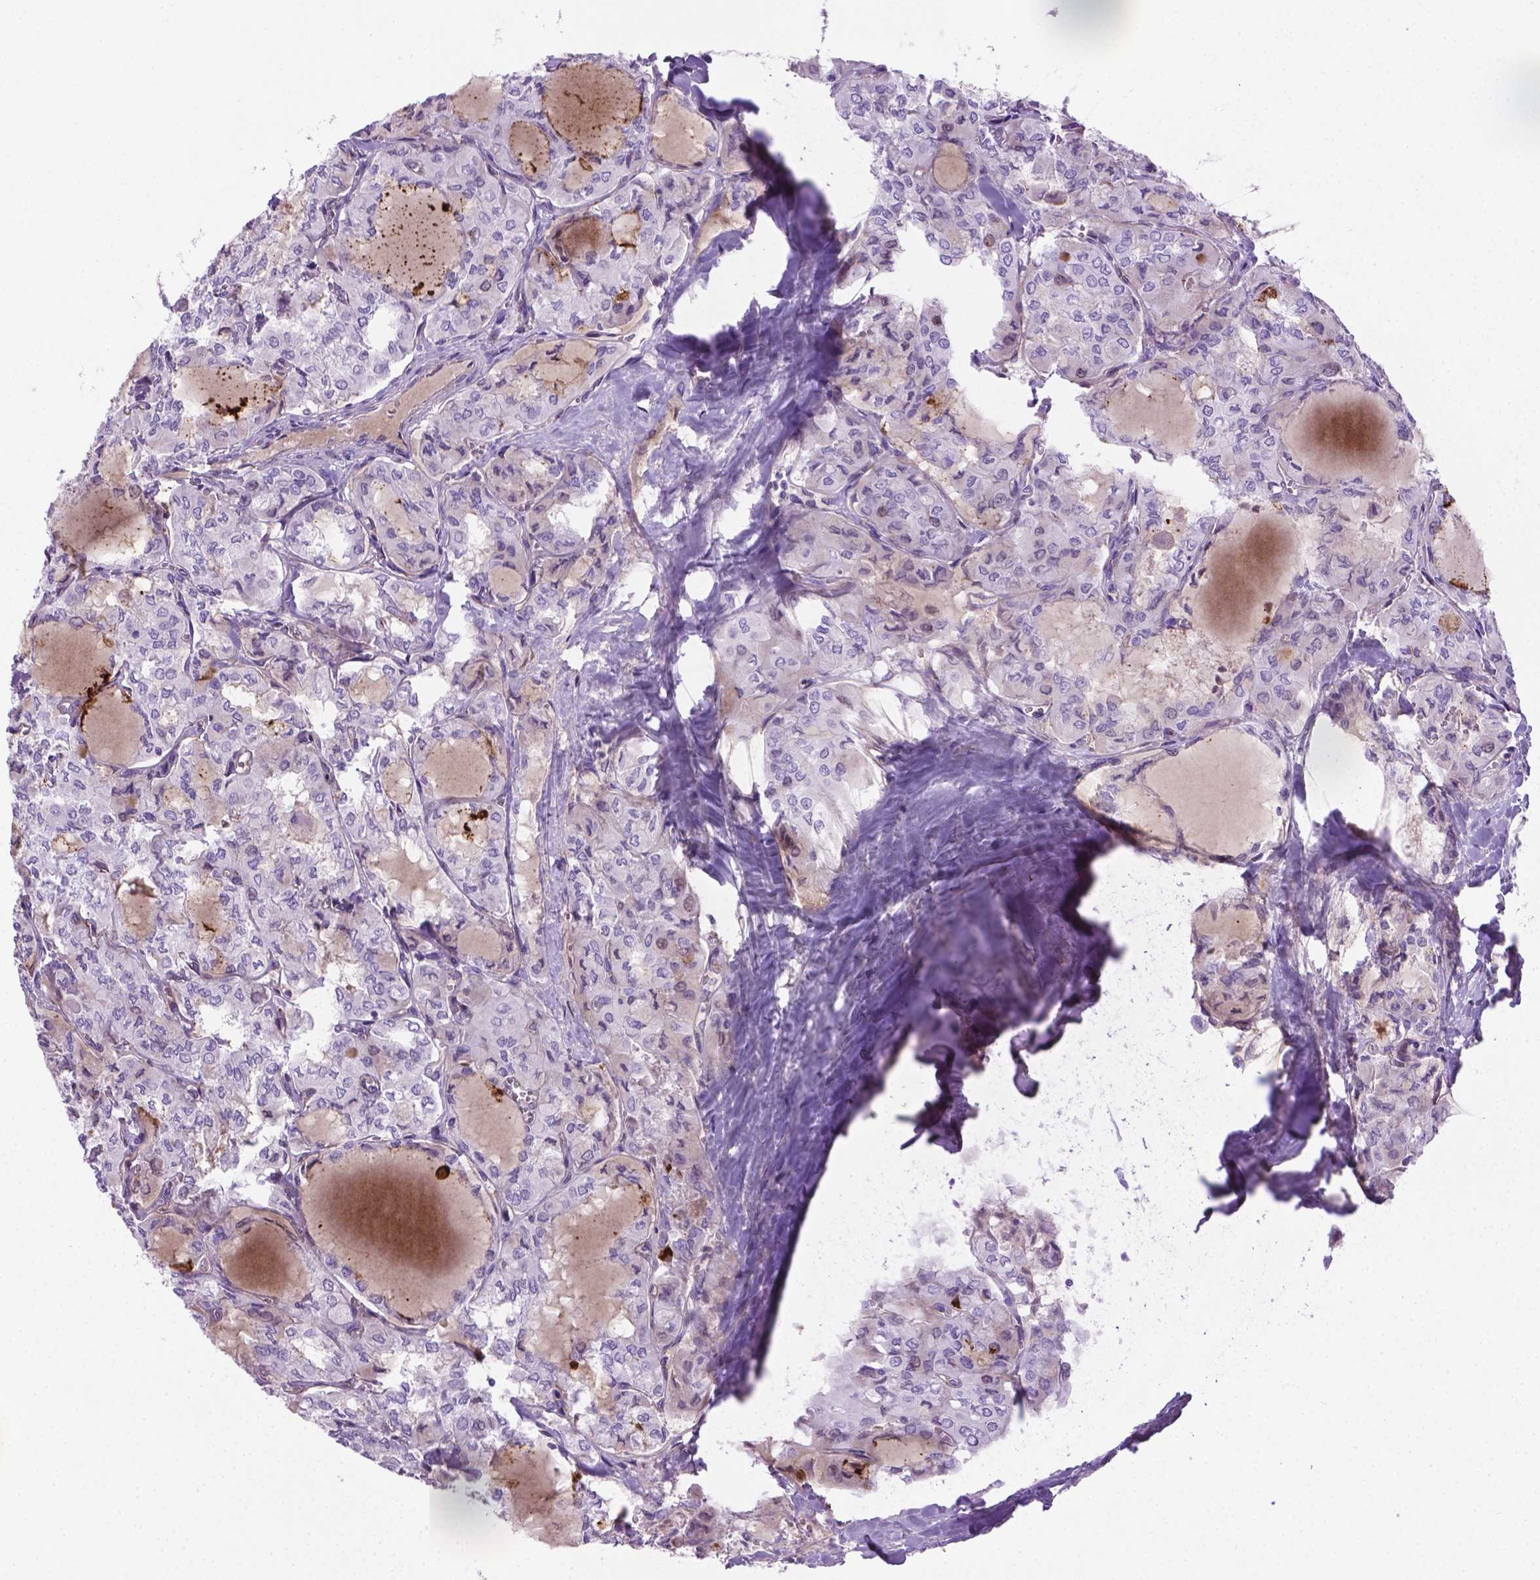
{"staining": {"intensity": "negative", "quantity": "none", "location": "none"}, "tissue": "thyroid cancer", "cell_type": "Tumor cells", "image_type": "cancer", "snomed": [{"axis": "morphology", "description": "Papillary adenocarcinoma, NOS"}, {"axis": "topography", "description": "Thyroid gland"}], "caption": "Immunohistochemical staining of human thyroid cancer (papillary adenocarcinoma) demonstrates no significant positivity in tumor cells.", "gene": "CCER2", "patient": {"sex": "male", "age": 20}}